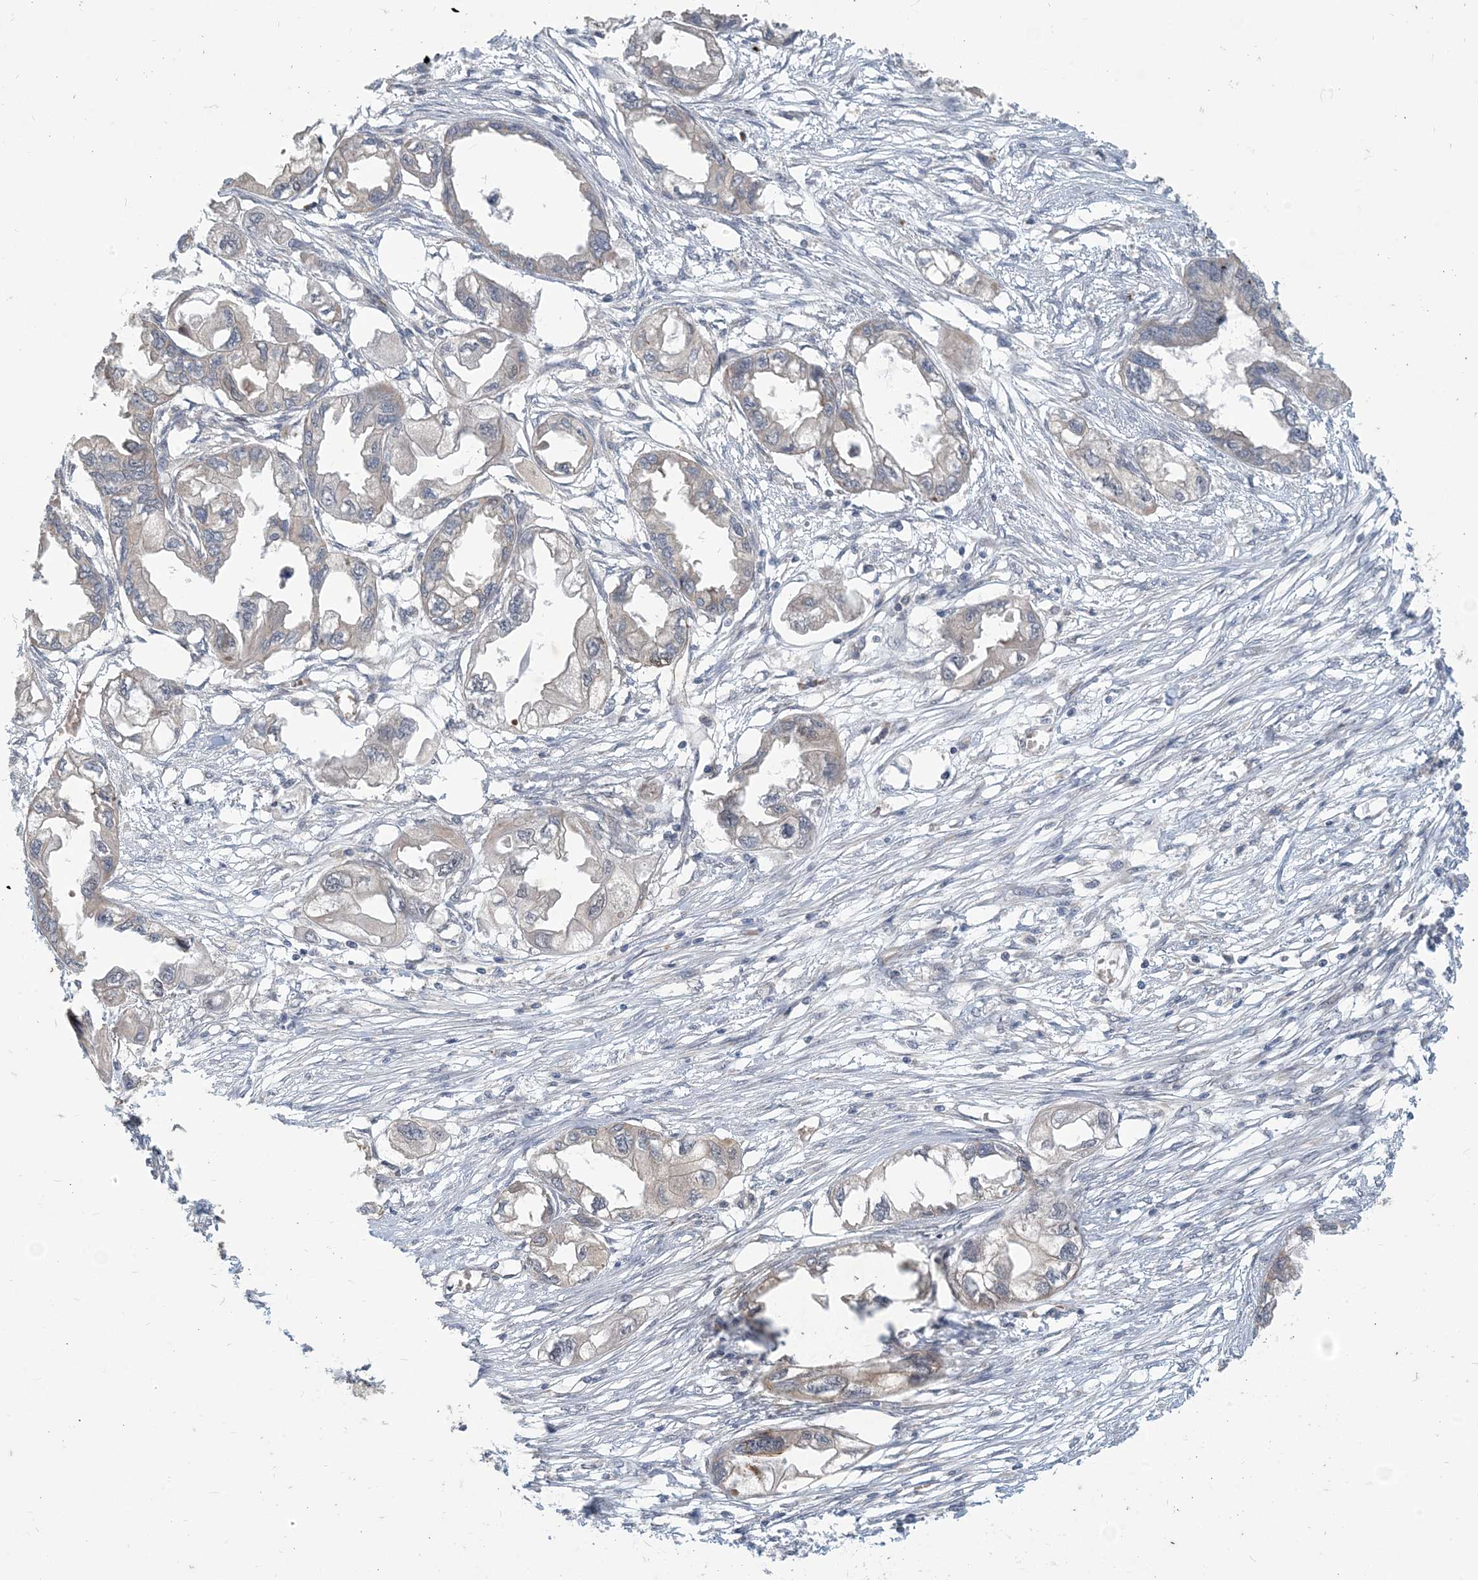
{"staining": {"intensity": "weak", "quantity": "<25%", "location": "cytoplasmic/membranous"}, "tissue": "endometrial cancer", "cell_type": "Tumor cells", "image_type": "cancer", "snomed": [{"axis": "morphology", "description": "Adenocarcinoma, NOS"}, {"axis": "morphology", "description": "Adenocarcinoma, metastatic, NOS"}, {"axis": "topography", "description": "Adipose tissue"}, {"axis": "topography", "description": "Endometrium"}], "caption": "This photomicrograph is of metastatic adenocarcinoma (endometrial) stained with immunohistochemistry to label a protein in brown with the nuclei are counter-stained blue. There is no expression in tumor cells.", "gene": "PUSL1", "patient": {"sex": "female", "age": 67}}